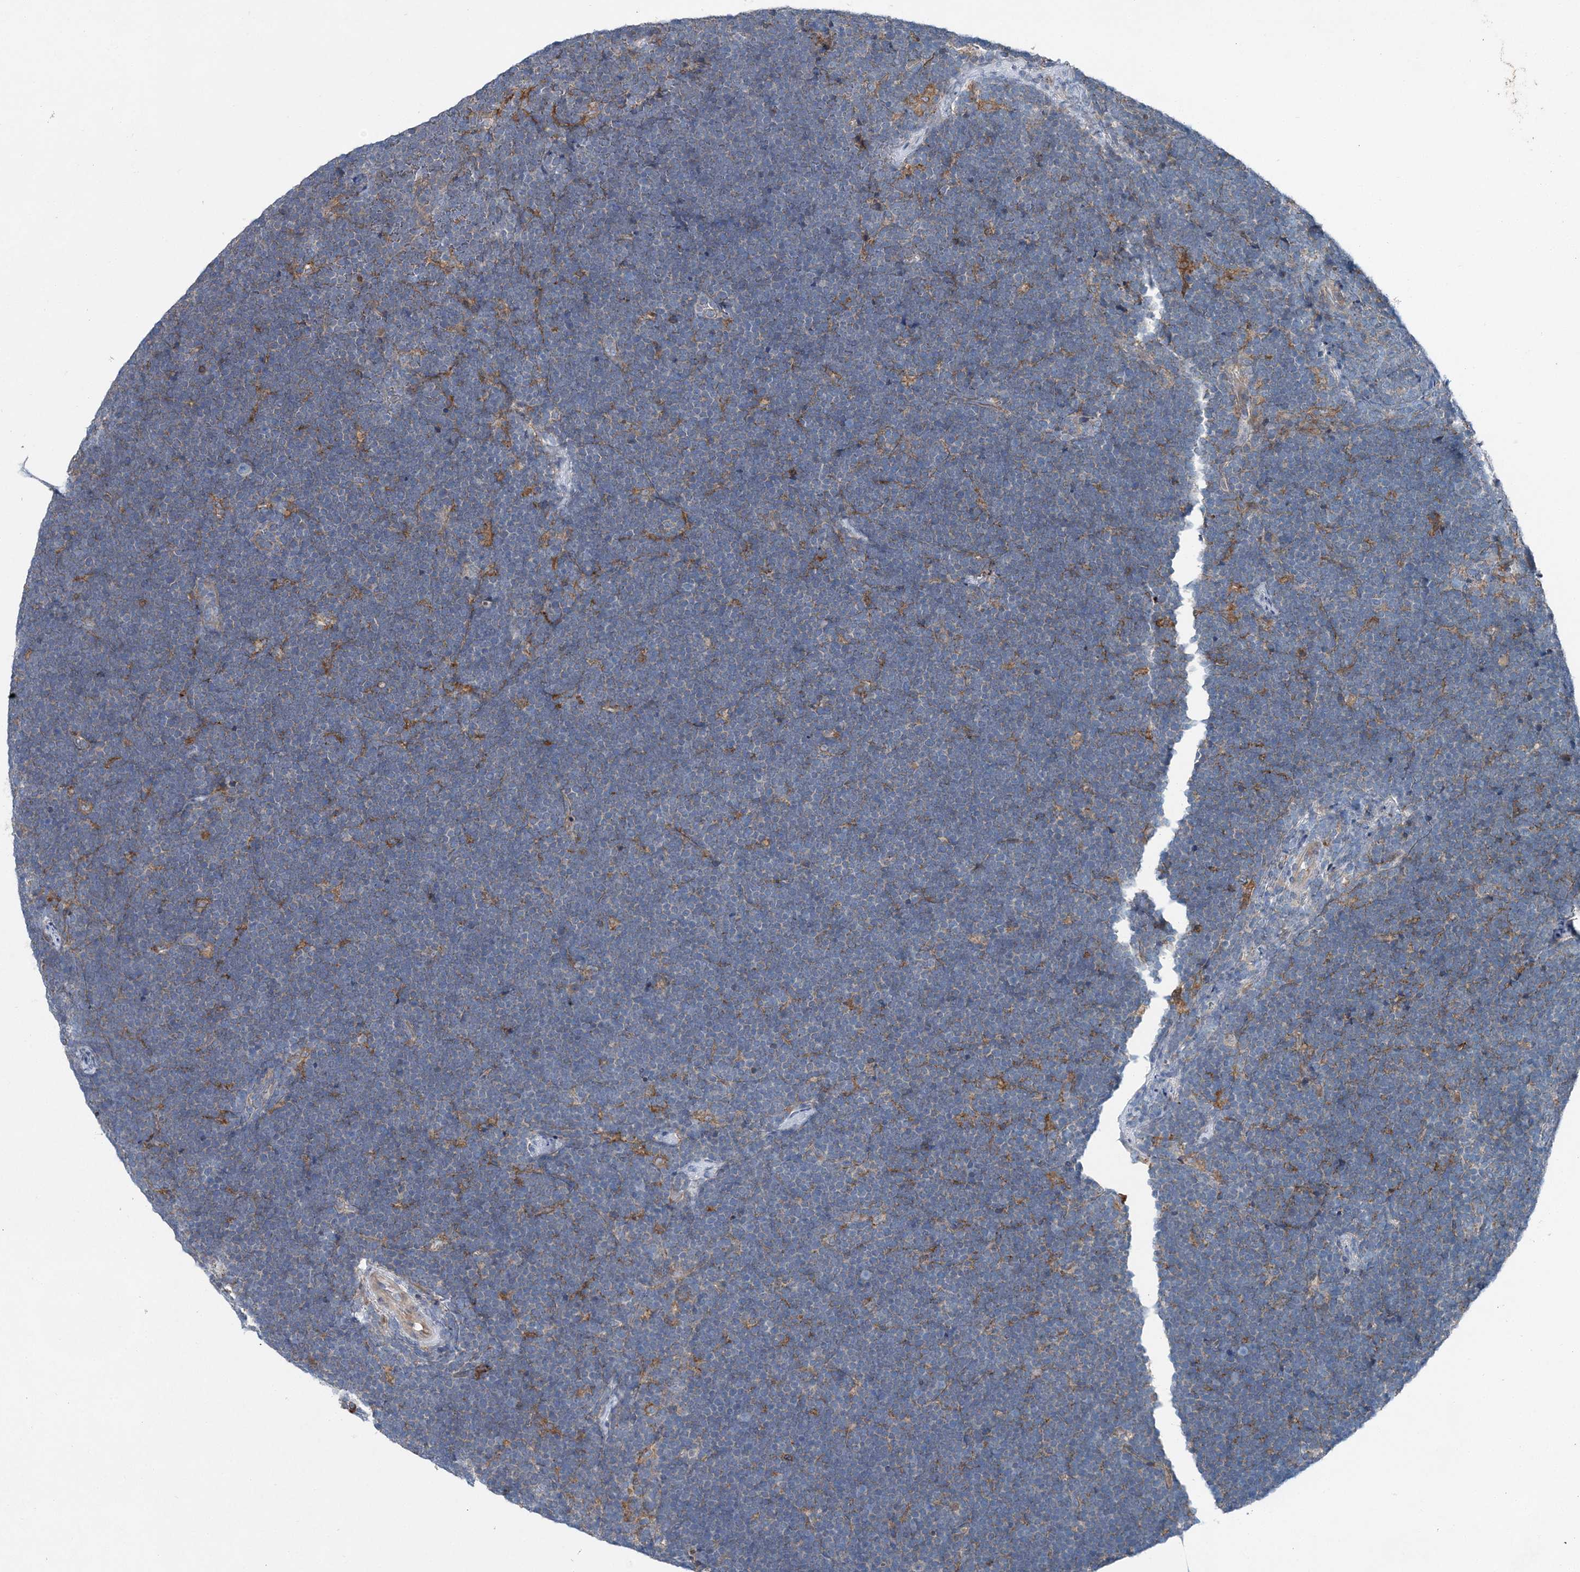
{"staining": {"intensity": "negative", "quantity": "none", "location": "none"}, "tissue": "lymphoma", "cell_type": "Tumor cells", "image_type": "cancer", "snomed": [{"axis": "morphology", "description": "Malignant lymphoma, non-Hodgkin's type, High grade"}, {"axis": "topography", "description": "Lymph node"}], "caption": "An image of human lymphoma is negative for staining in tumor cells.", "gene": "SPOPL", "patient": {"sex": "male", "age": 13}}